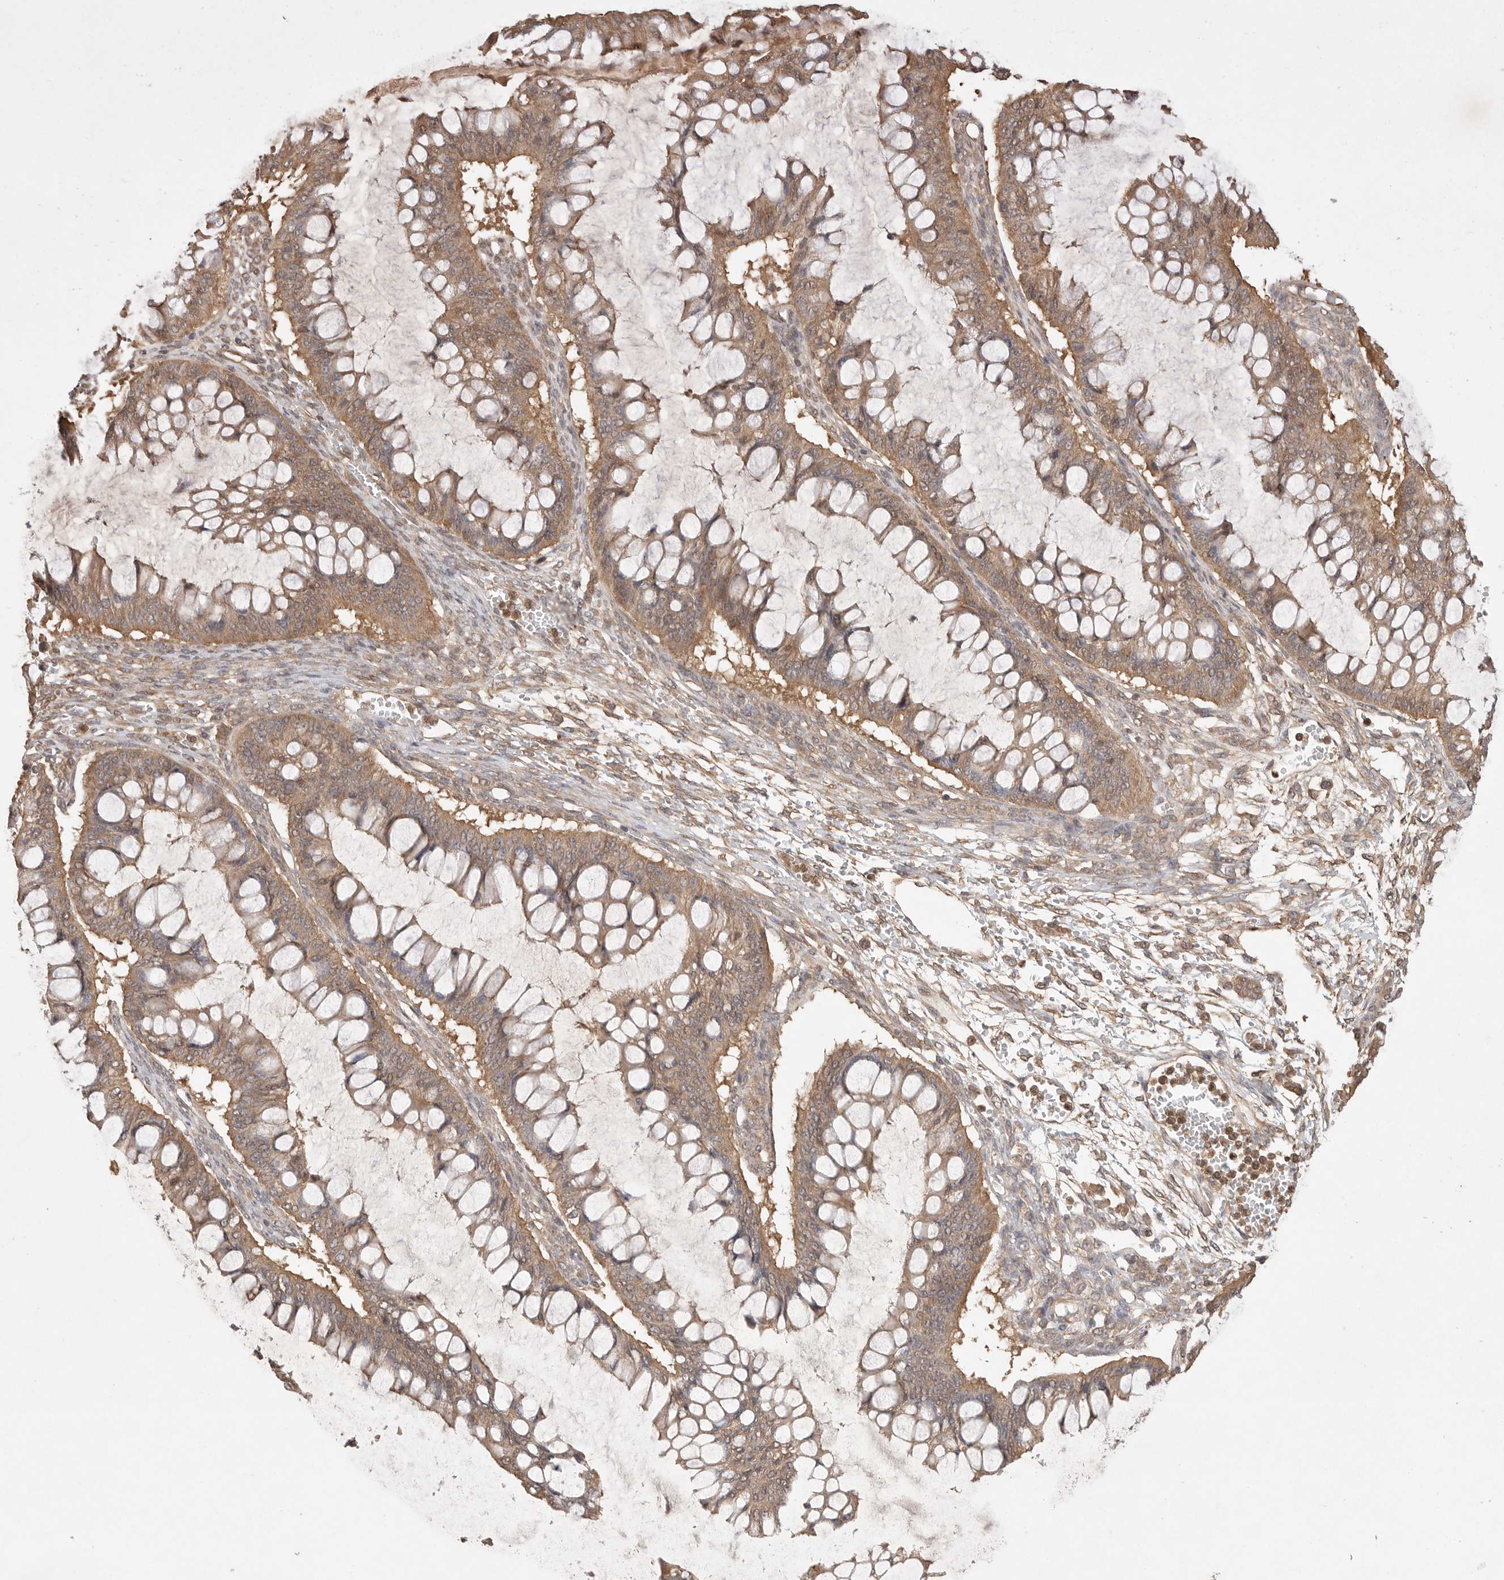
{"staining": {"intensity": "moderate", "quantity": ">75%", "location": "cytoplasmic/membranous"}, "tissue": "ovarian cancer", "cell_type": "Tumor cells", "image_type": "cancer", "snomed": [{"axis": "morphology", "description": "Cystadenocarcinoma, mucinous, NOS"}, {"axis": "topography", "description": "Ovary"}], "caption": "Moderate cytoplasmic/membranous protein expression is identified in about >75% of tumor cells in mucinous cystadenocarcinoma (ovarian).", "gene": "PRMT3", "patient": {"sex": "female", "age": 73}}